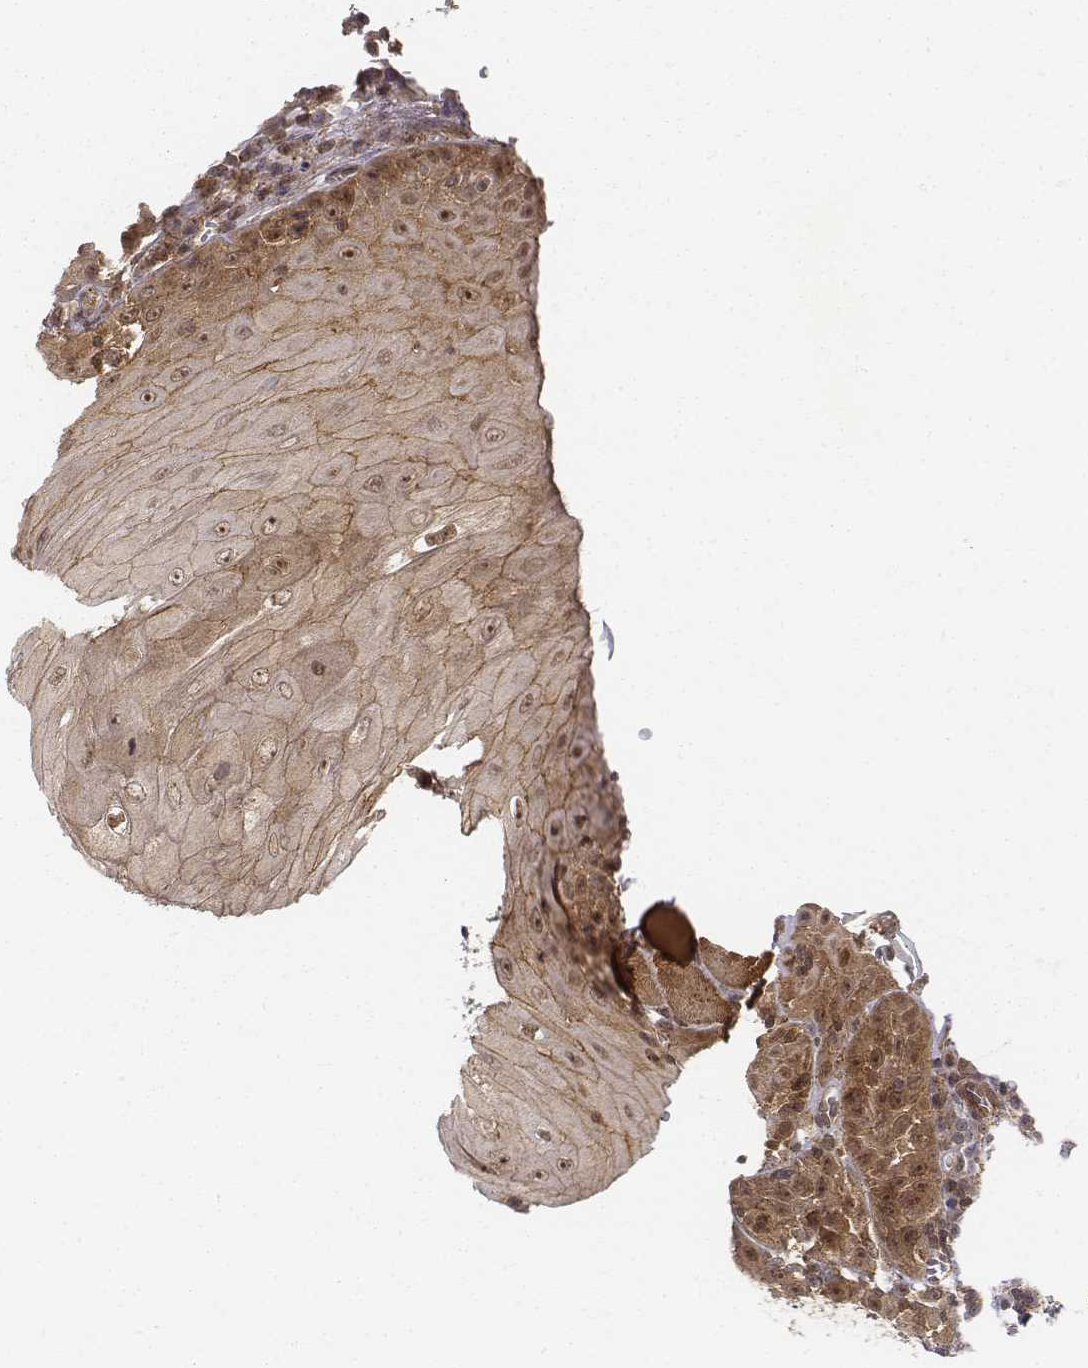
{"staining": {"intensity": "moderate", "quantity": ">75%", "location": "cytoplasmic/membranous,nuclear"}, "tissue": "head and neck cancer", "cell_type": "Tumor cells", "image_type": "cancer", "snomed": [{"axis": "morphology", "description": "Squamous cell carcinoma, NOS"}, {"axis": "topography", "description": "Head-Neck"}], "caption": "Head and neck cancer (squamous cell carcinoma) stained with a brown dye displays moderate cytoplasmic/membranous and nuclear positive positivity in about >75% of tumor cells.", "gene": "ZFYVE19", "patient": {"sex": "male", "age": 52}}